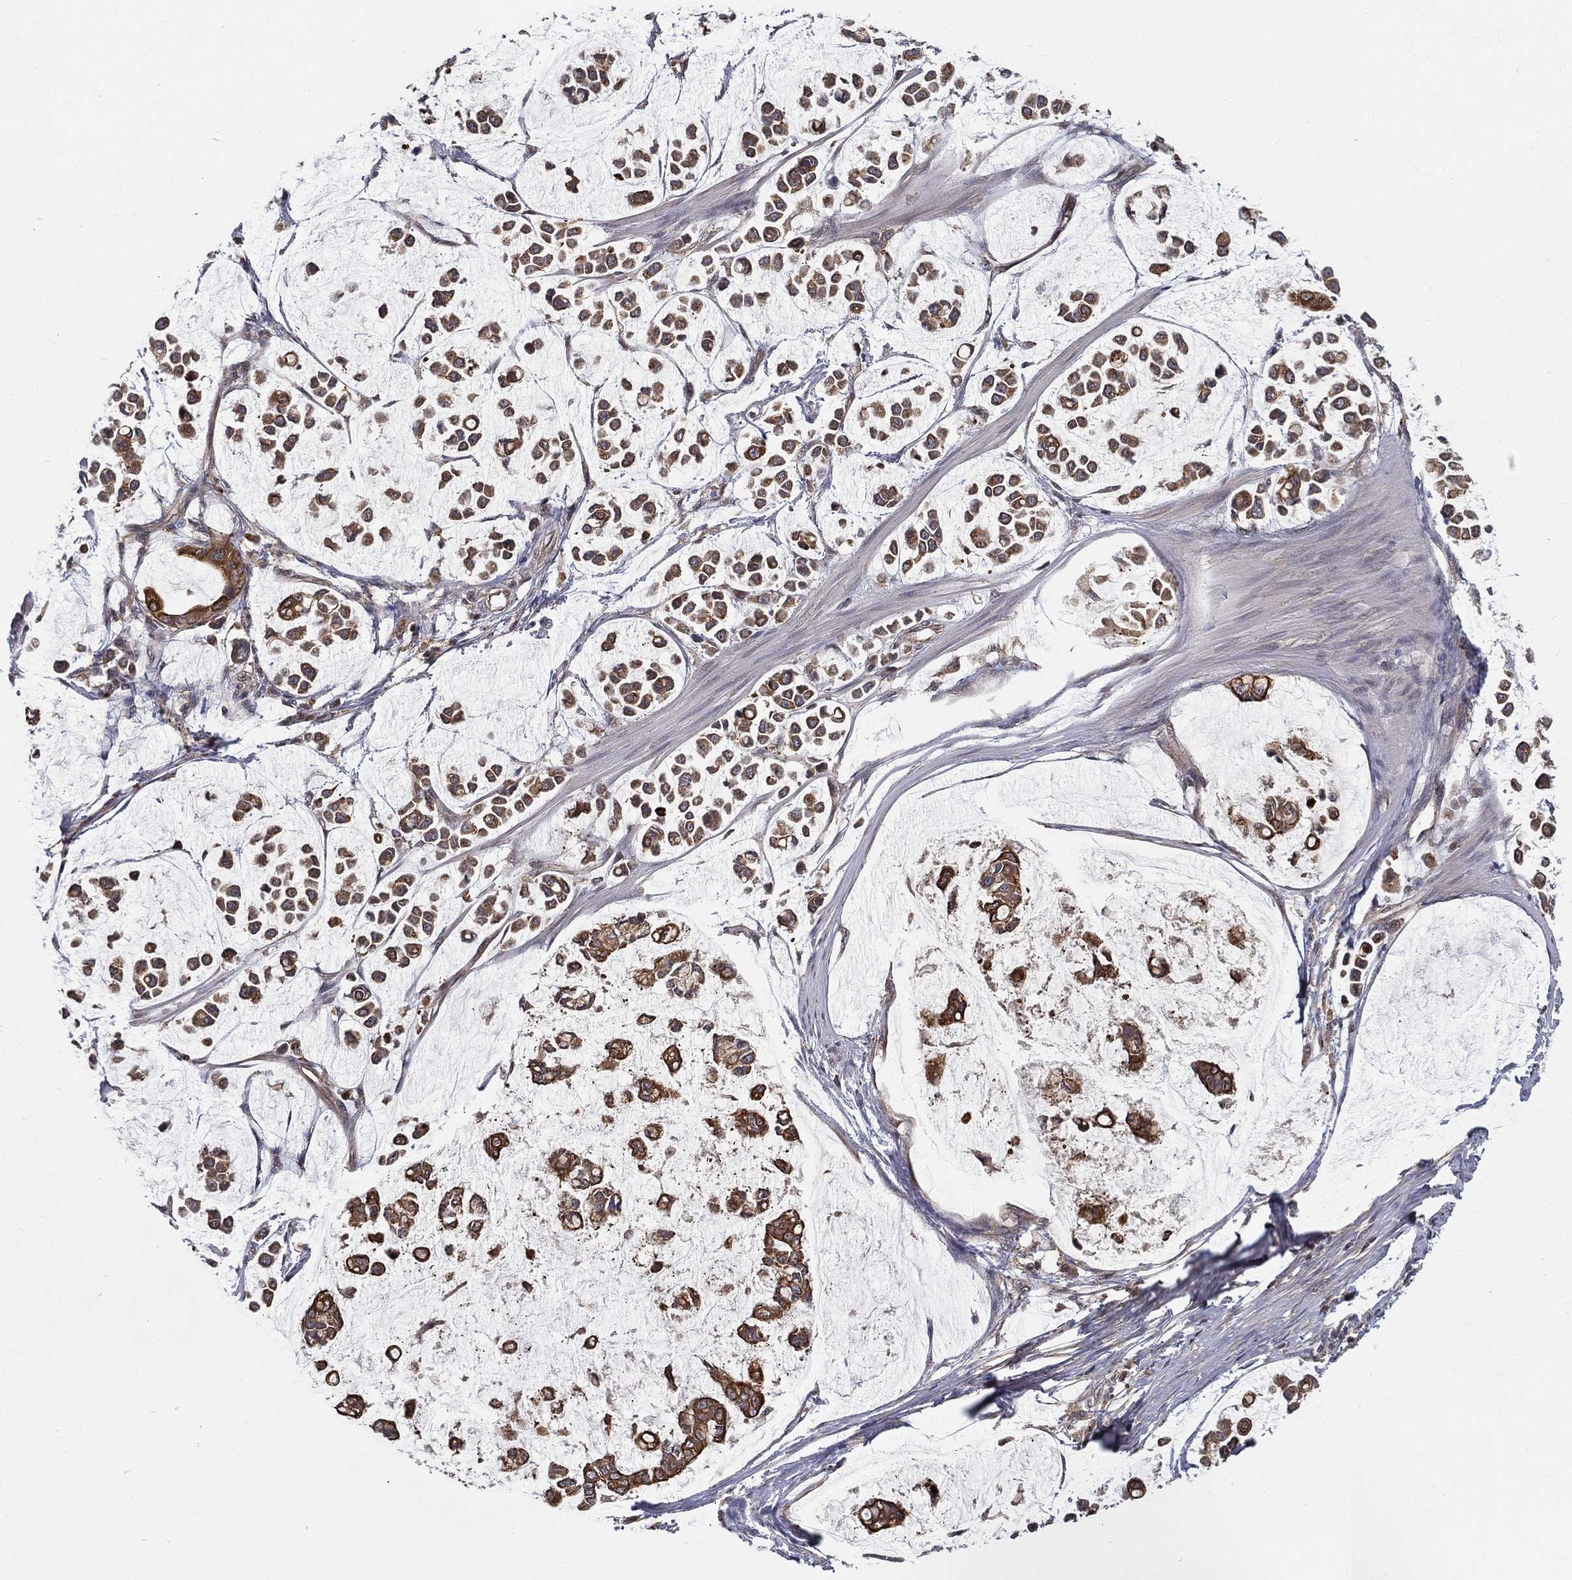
{"staining": {"intensity": "moderate", "quantity": ">75%", "location": "cytoplasmic/membranous"}, "tissue": "stomach cancer", "cell_type": "Tumor cells", "image_type": "cancer", "snomed": [{"axis": "morphology", "description": "Adenocarcinoma, NOS"}, {"axis": "topography", "description": "Stomach"}], "caption": "This image demonstrates stomach adenocarcinoma stained with immunohistochemistry to label a protein in brown. The cytoplasmic/membranous of tumor cells show moderate positivity for the protein. Nuclei are counter-stained blue.", "gene": "UACA", "patient": {"sex": "male", "age": 82}}